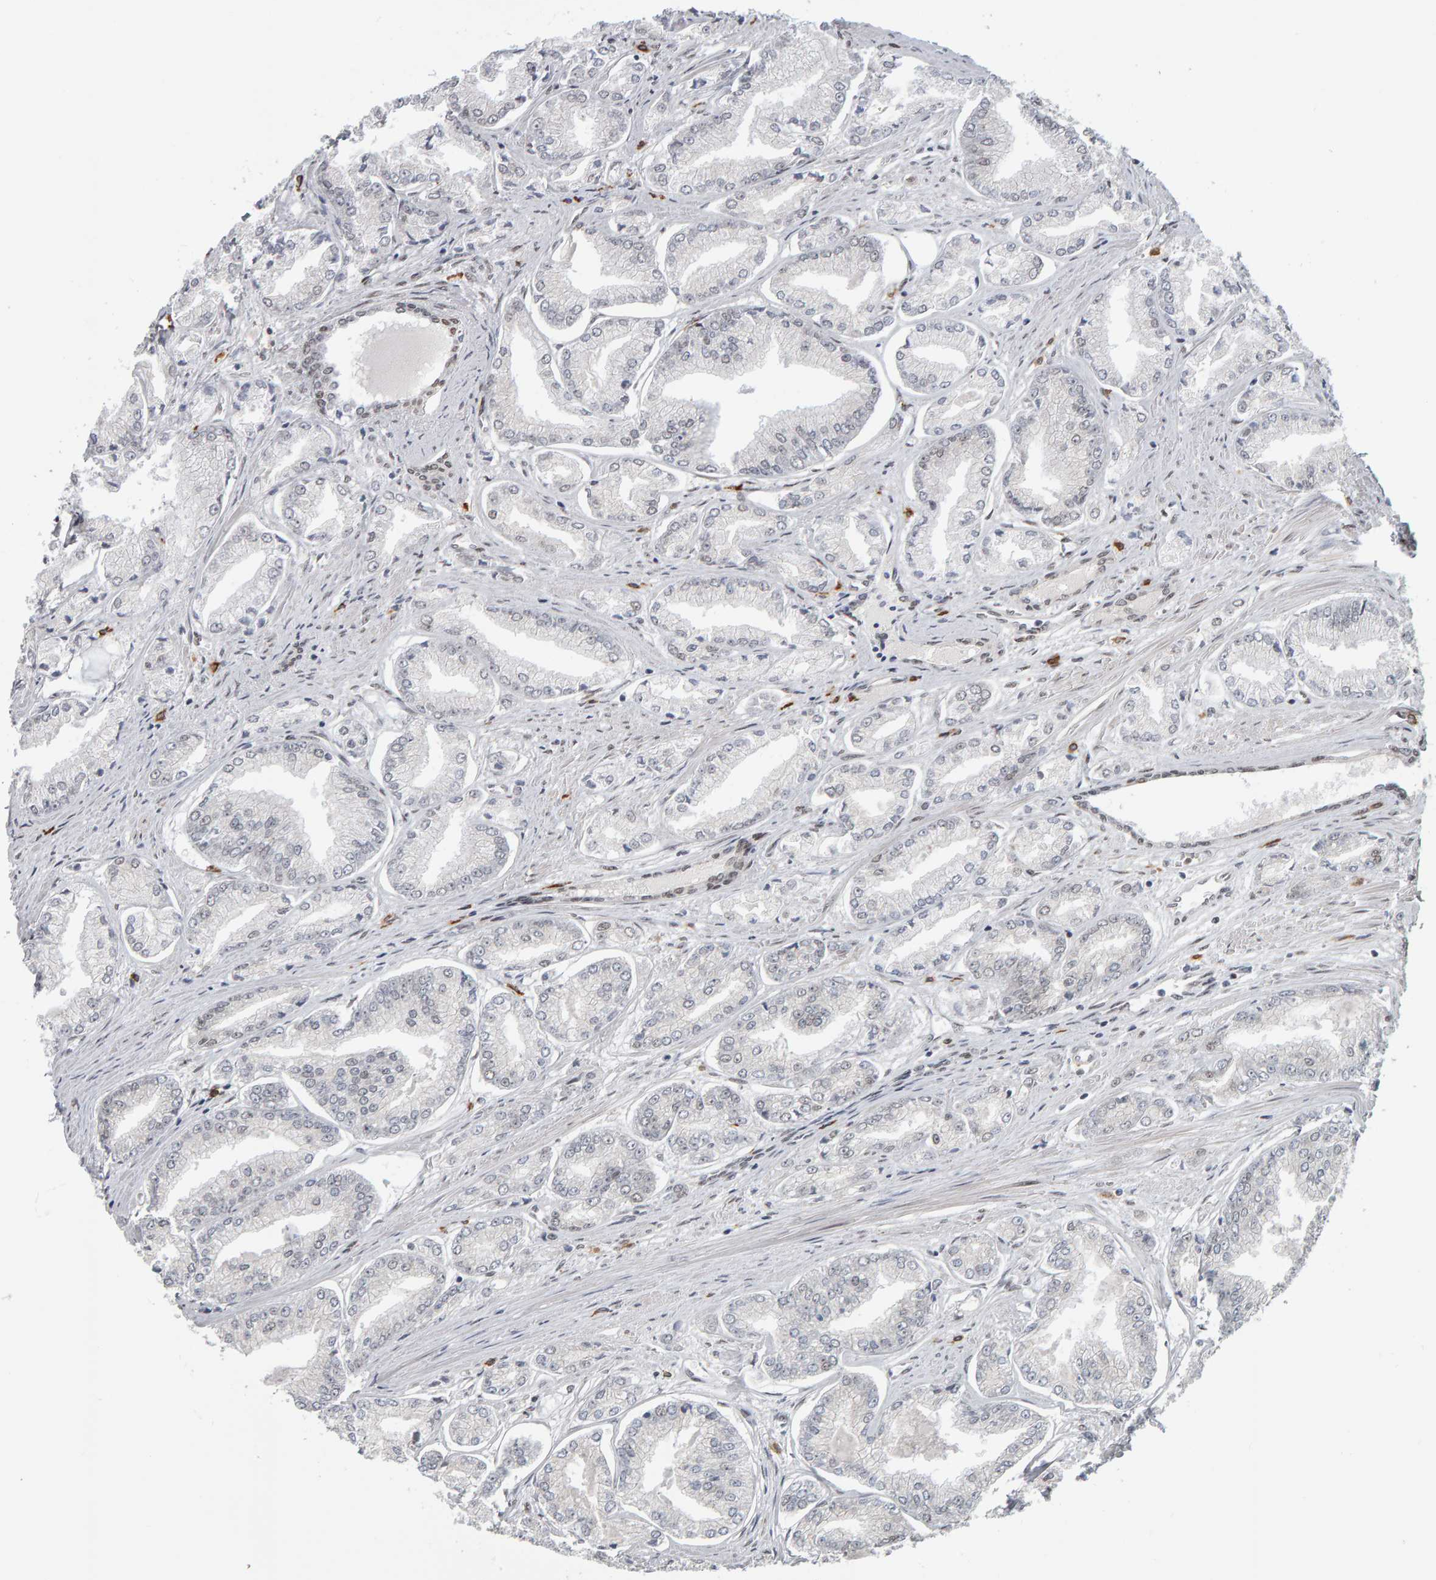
{"staining": {"intensity": "weak", "quantity": "<25%", "location": "nuclear"}, "tissue": "prostate cancer", "cell_type": "Tumor cells", "image_type": "cancer", "snomed": [{"axis": "morphology", "description": "Adenocarcinoma, Low grade"}, {"axis": "topography", "description": "Prostate"}], "caption": "This is an immunohistochemistry image of human prostate cancer (adenocarcinoma (low-grade)). There is no positivity in tumor cells.", "gene": "ATF7IP", "patient": {"sex": "male", "age": 52}}